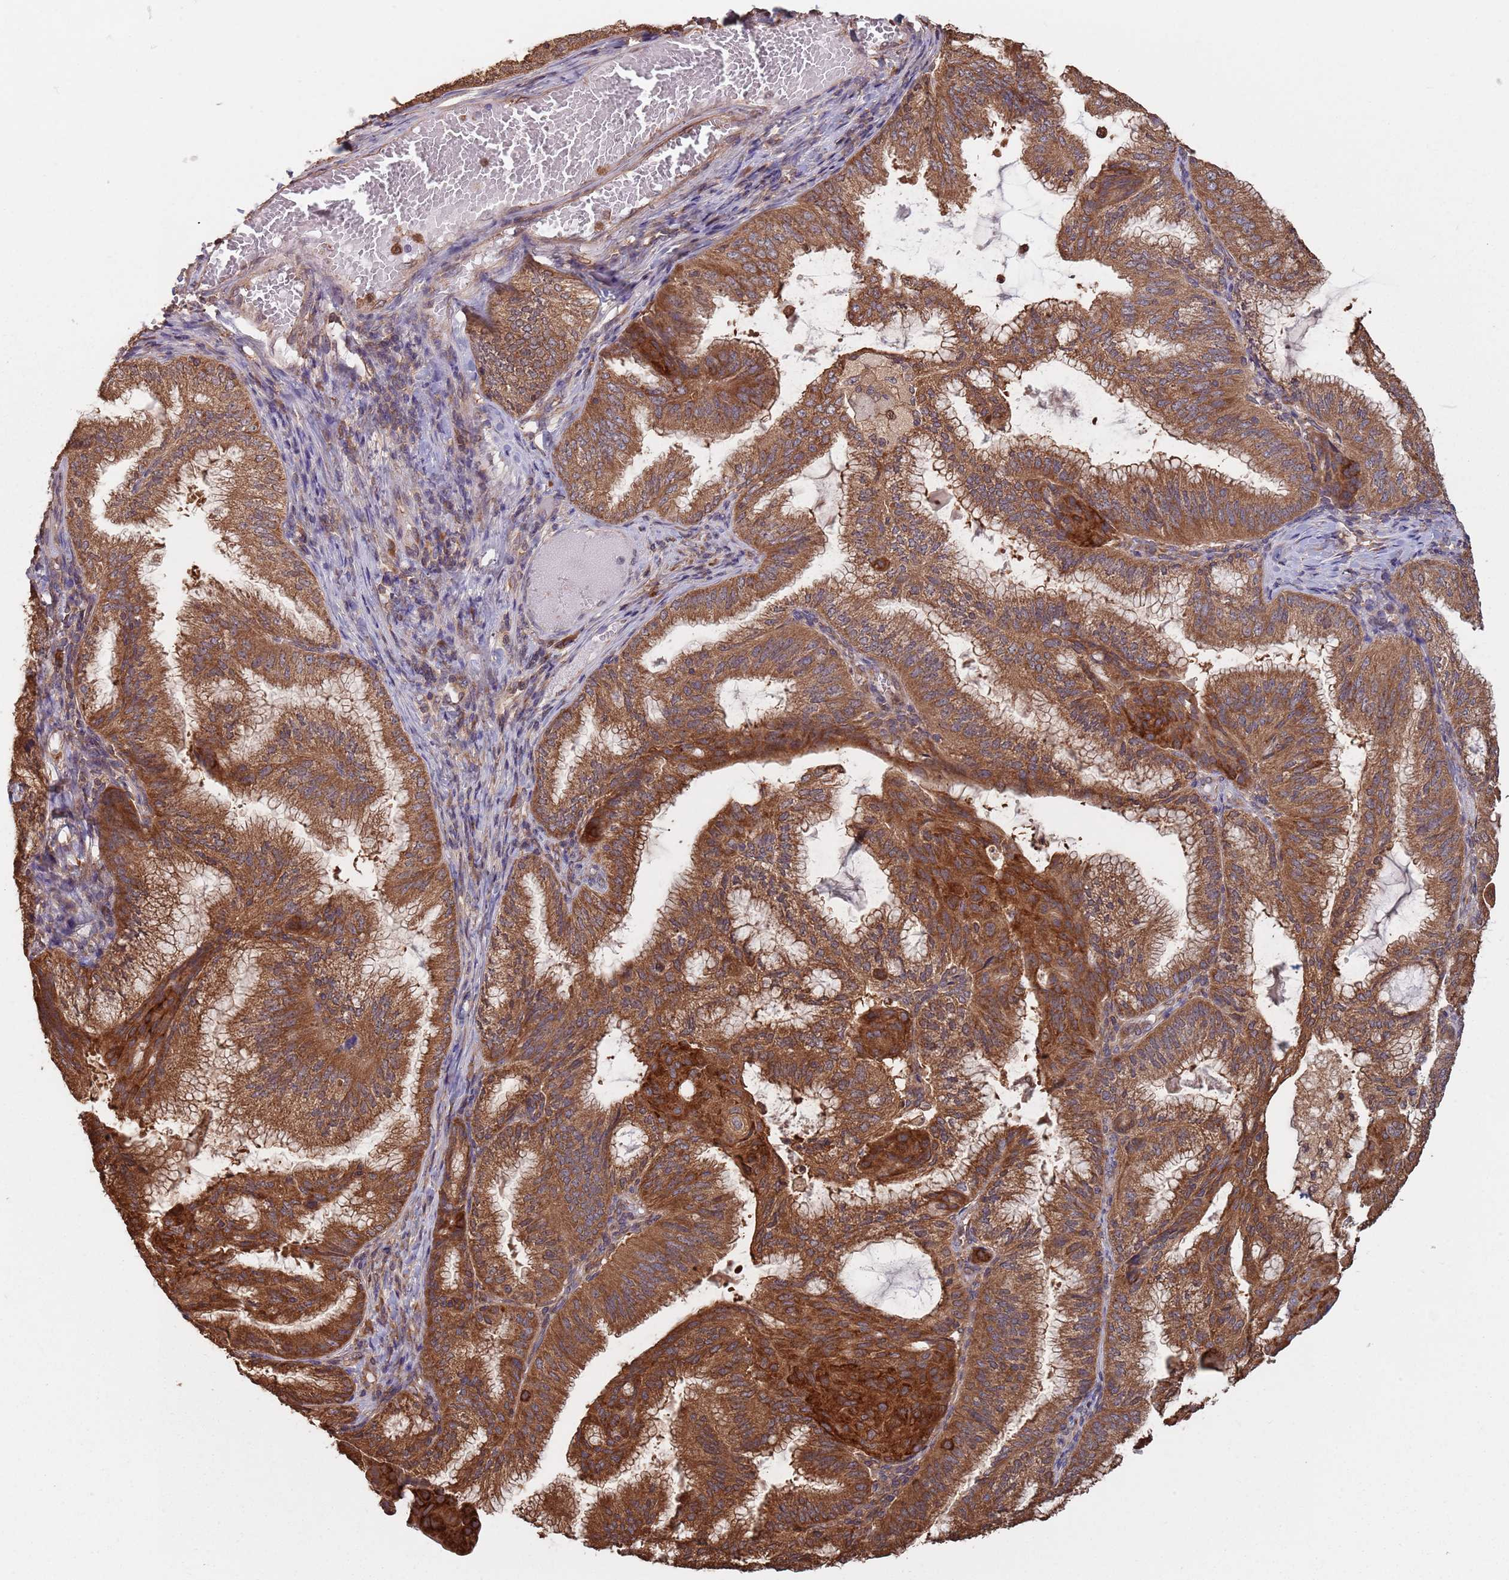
{"staining": {"intensity": "strong", "quantity": ">75%", "location": "cytoplasmic/membranous"}, "tissue": "endometrial cancer", "cell_type": "Tumor cells", "image_type": "cancer", "snomed": [{"axis": "morphology", "description": "Adenocarcinoma, NOS"}, {"axis": "topography", "description": "Endometrium"}], "caption": "About >75% of tumor cells in endometrial cancer (adenocarcinoma) demonstrate strong cytoplasmic/membranous protein positivity as visualized by brown immunohistochemical staining.", "gene": "COG4", "patient": {"sex": "female", "age": 49}}